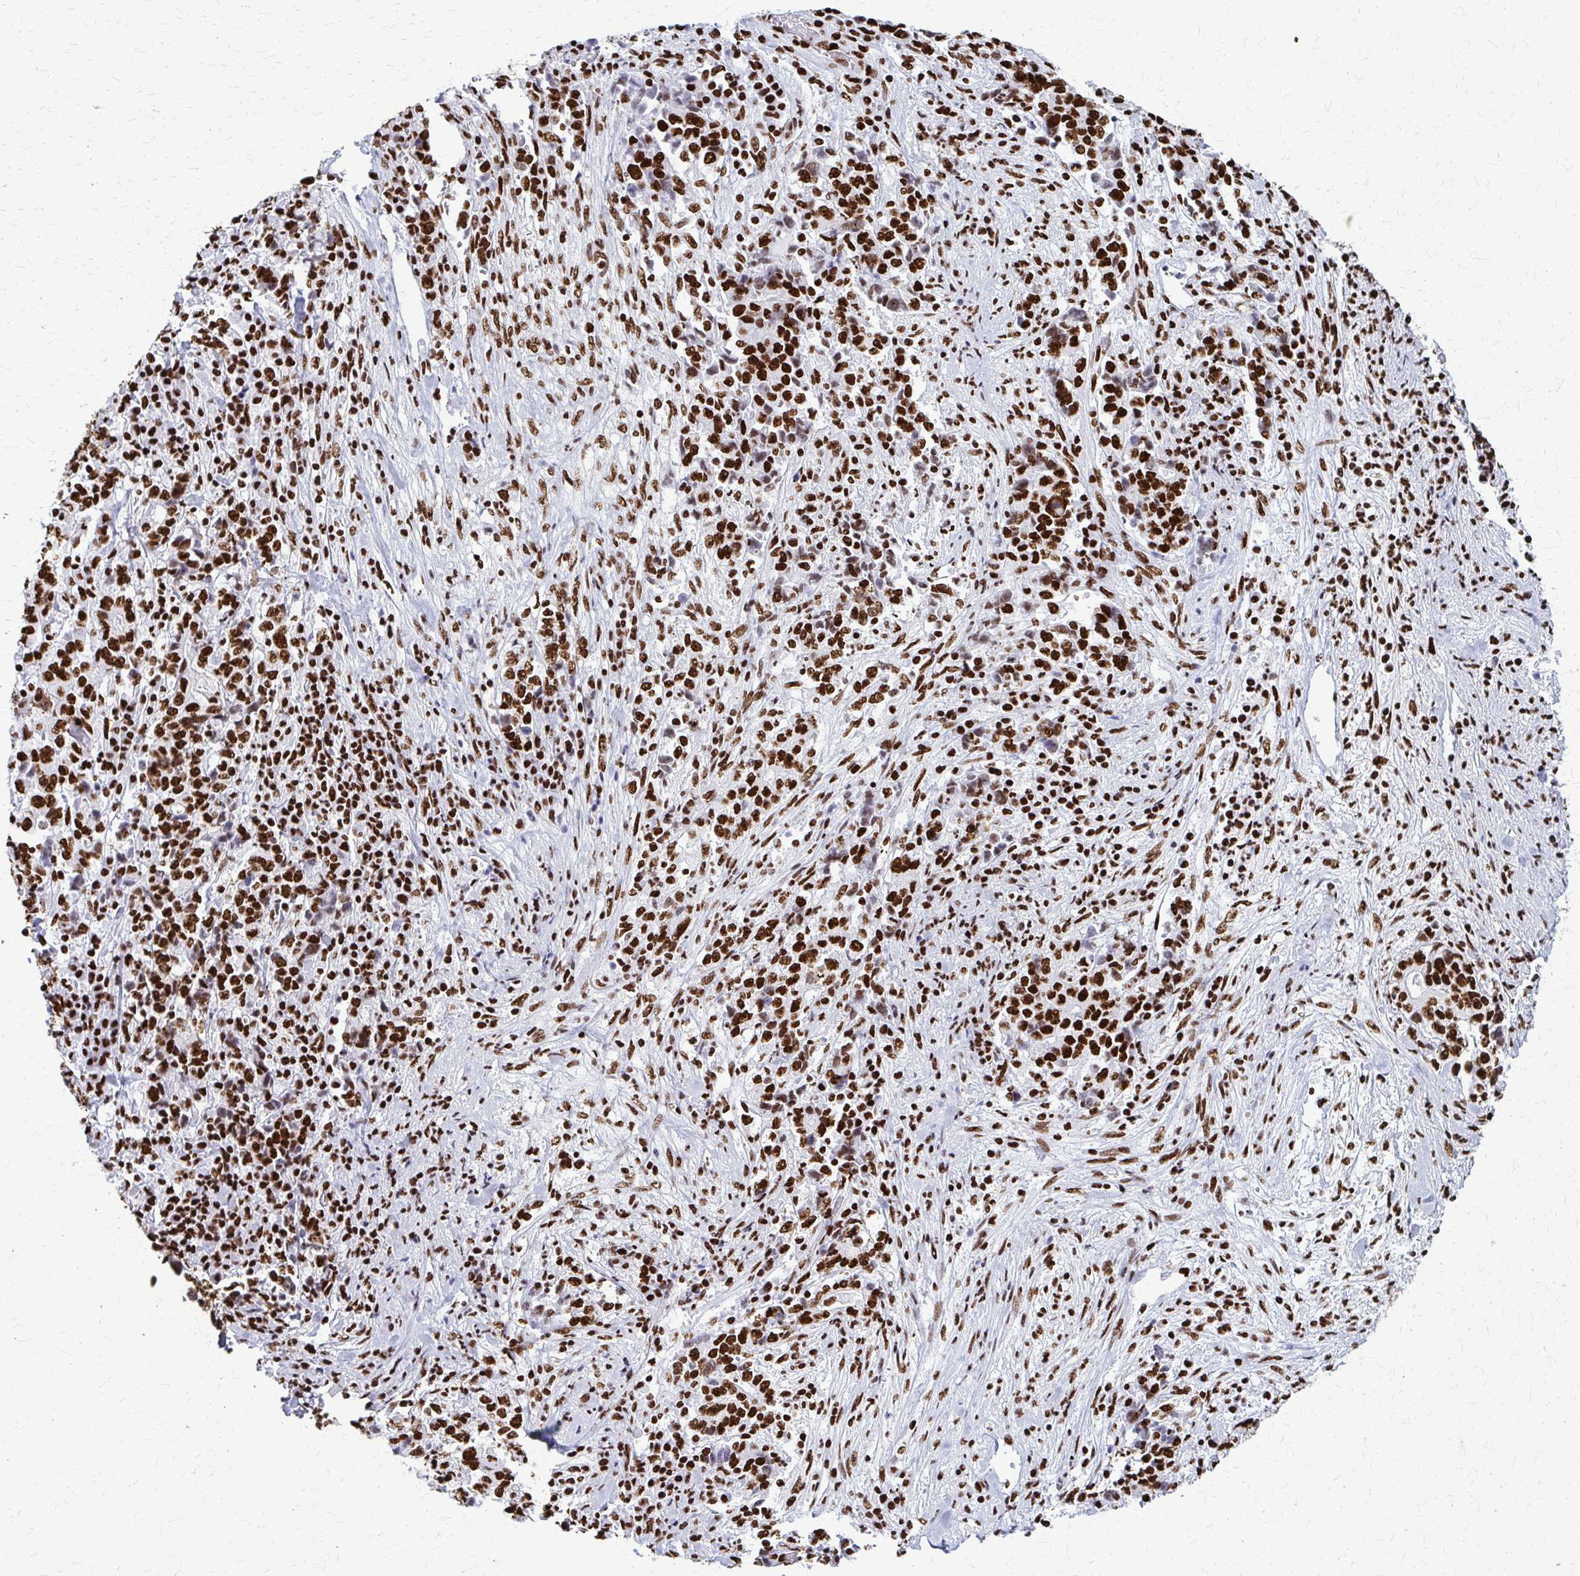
{"staining": {"intensity": "strong", "quantity": ">75%", "location": "nuclear"}, "tissue": "stomach cancer", "cell_type": "Tumor cells", "image_type": "cancer", "snomed": [{"axis": "morphology", "description": "Normal tissue, NOS"}, {"axis": "morphology", "description": "Adenocarcinoma, NOS"}, {"axis": "topography", "description": "Stomach, upper"}, {"axis": "topography", "description": "Stomach"}], "caption": "Stomach cancer stained for a protein (brown) displays strong nuclear positive expression in about >75% of tumor cells.", "gene": "SFPQ", "patient": {"sex": "male", "age": 59}}